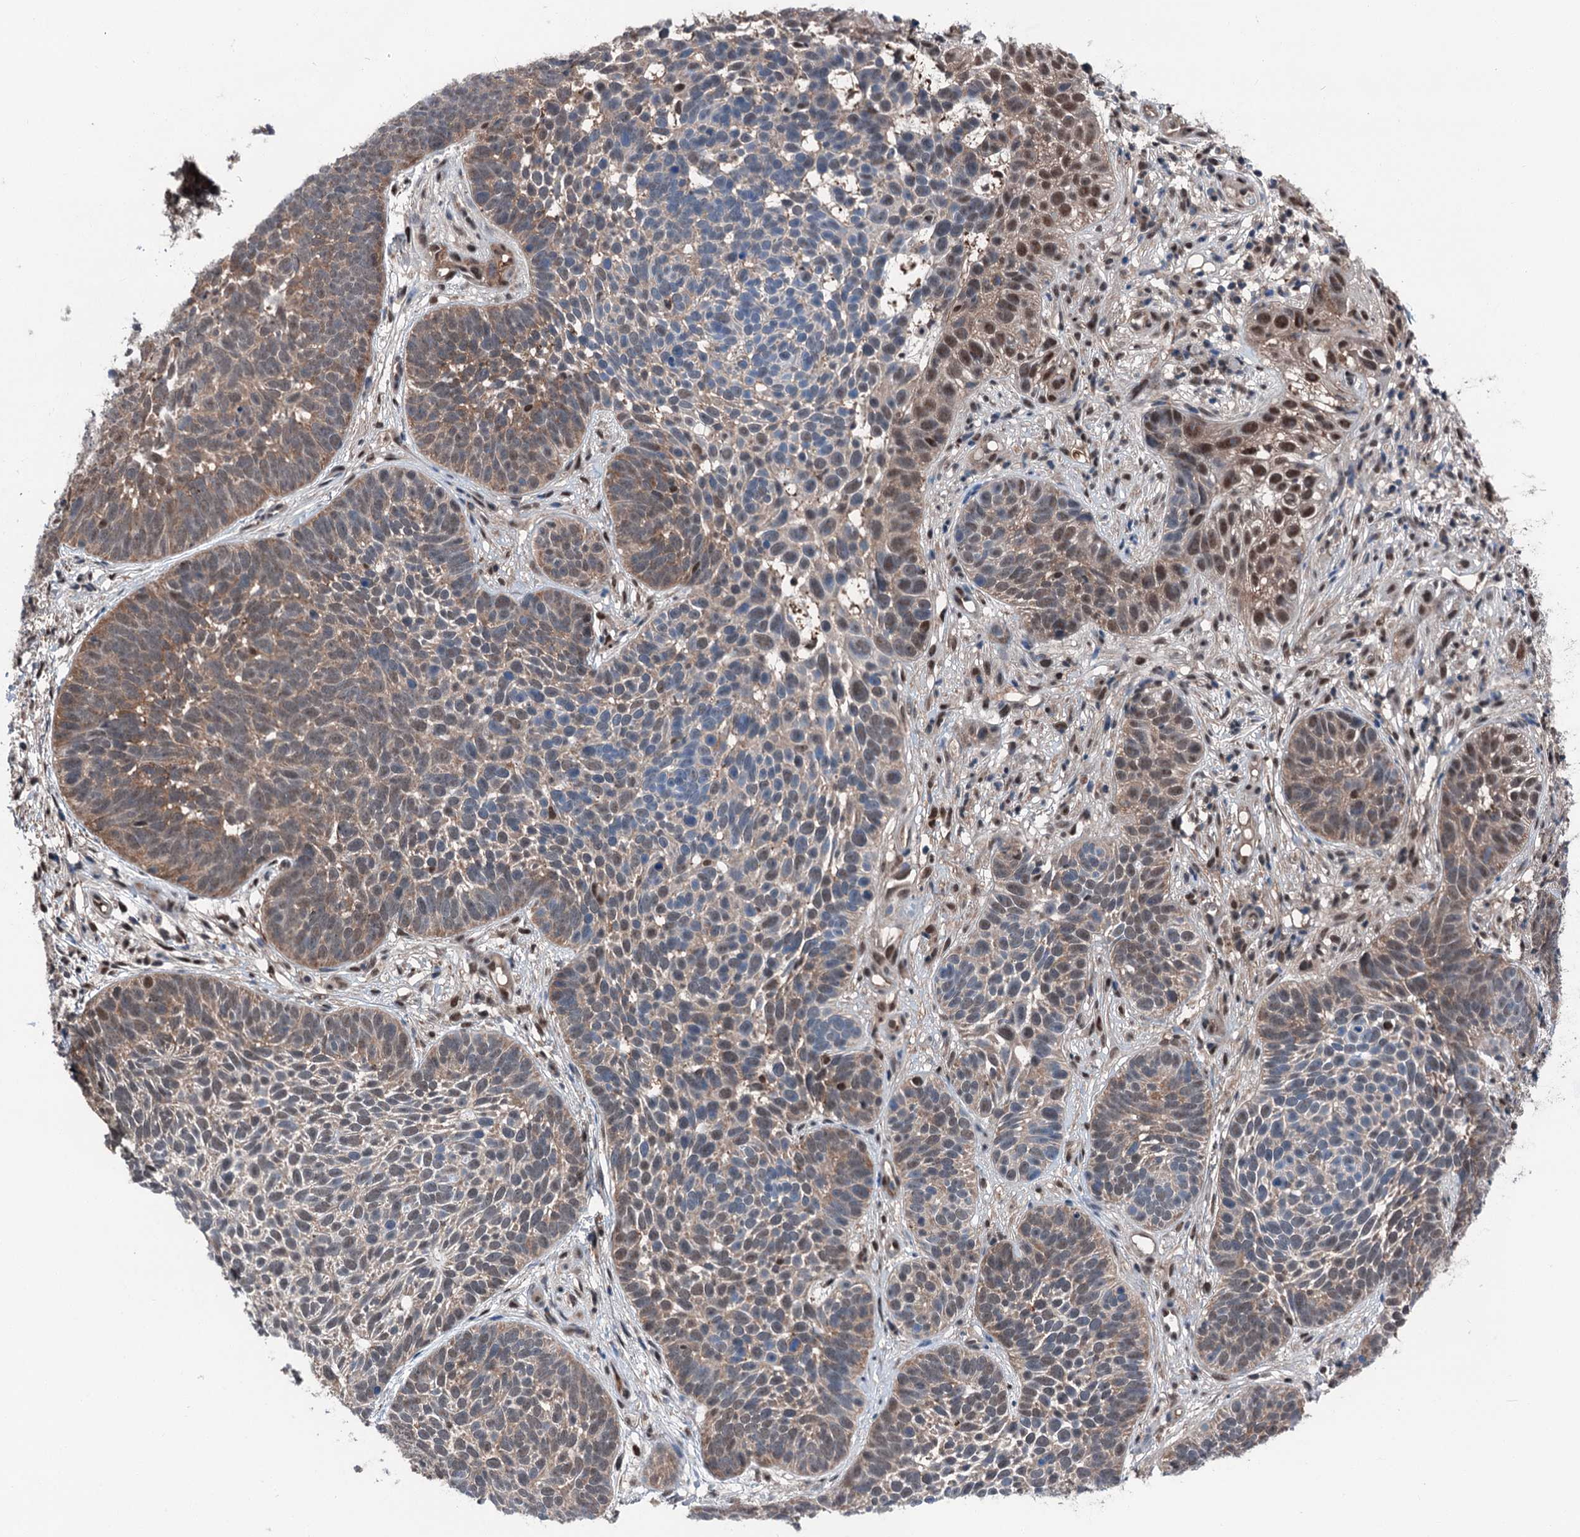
{"staining": {"intensity": "moderate", "quantity": "25%-75%", "location": "cytoplasmic/membranous,nuclear"}, "tissue": "skin cancer", "cell_type": "Tumor cells", "image_type": "cancer", "snomed": [{"axis": "morphology", "description": "Basal cell carcinoma"}, {"axis": "topography", "description": "Skin"}], "caption": "Skin cancer (basal cell carcinoma) stained for a protein (brown) reveals moderate cytoplasmic/membranous and nuclear positive expression in approximately 25%-75% of tumor cells.", "gene": "PSMD13", "patient": {"sex": "male", "age": 89}}